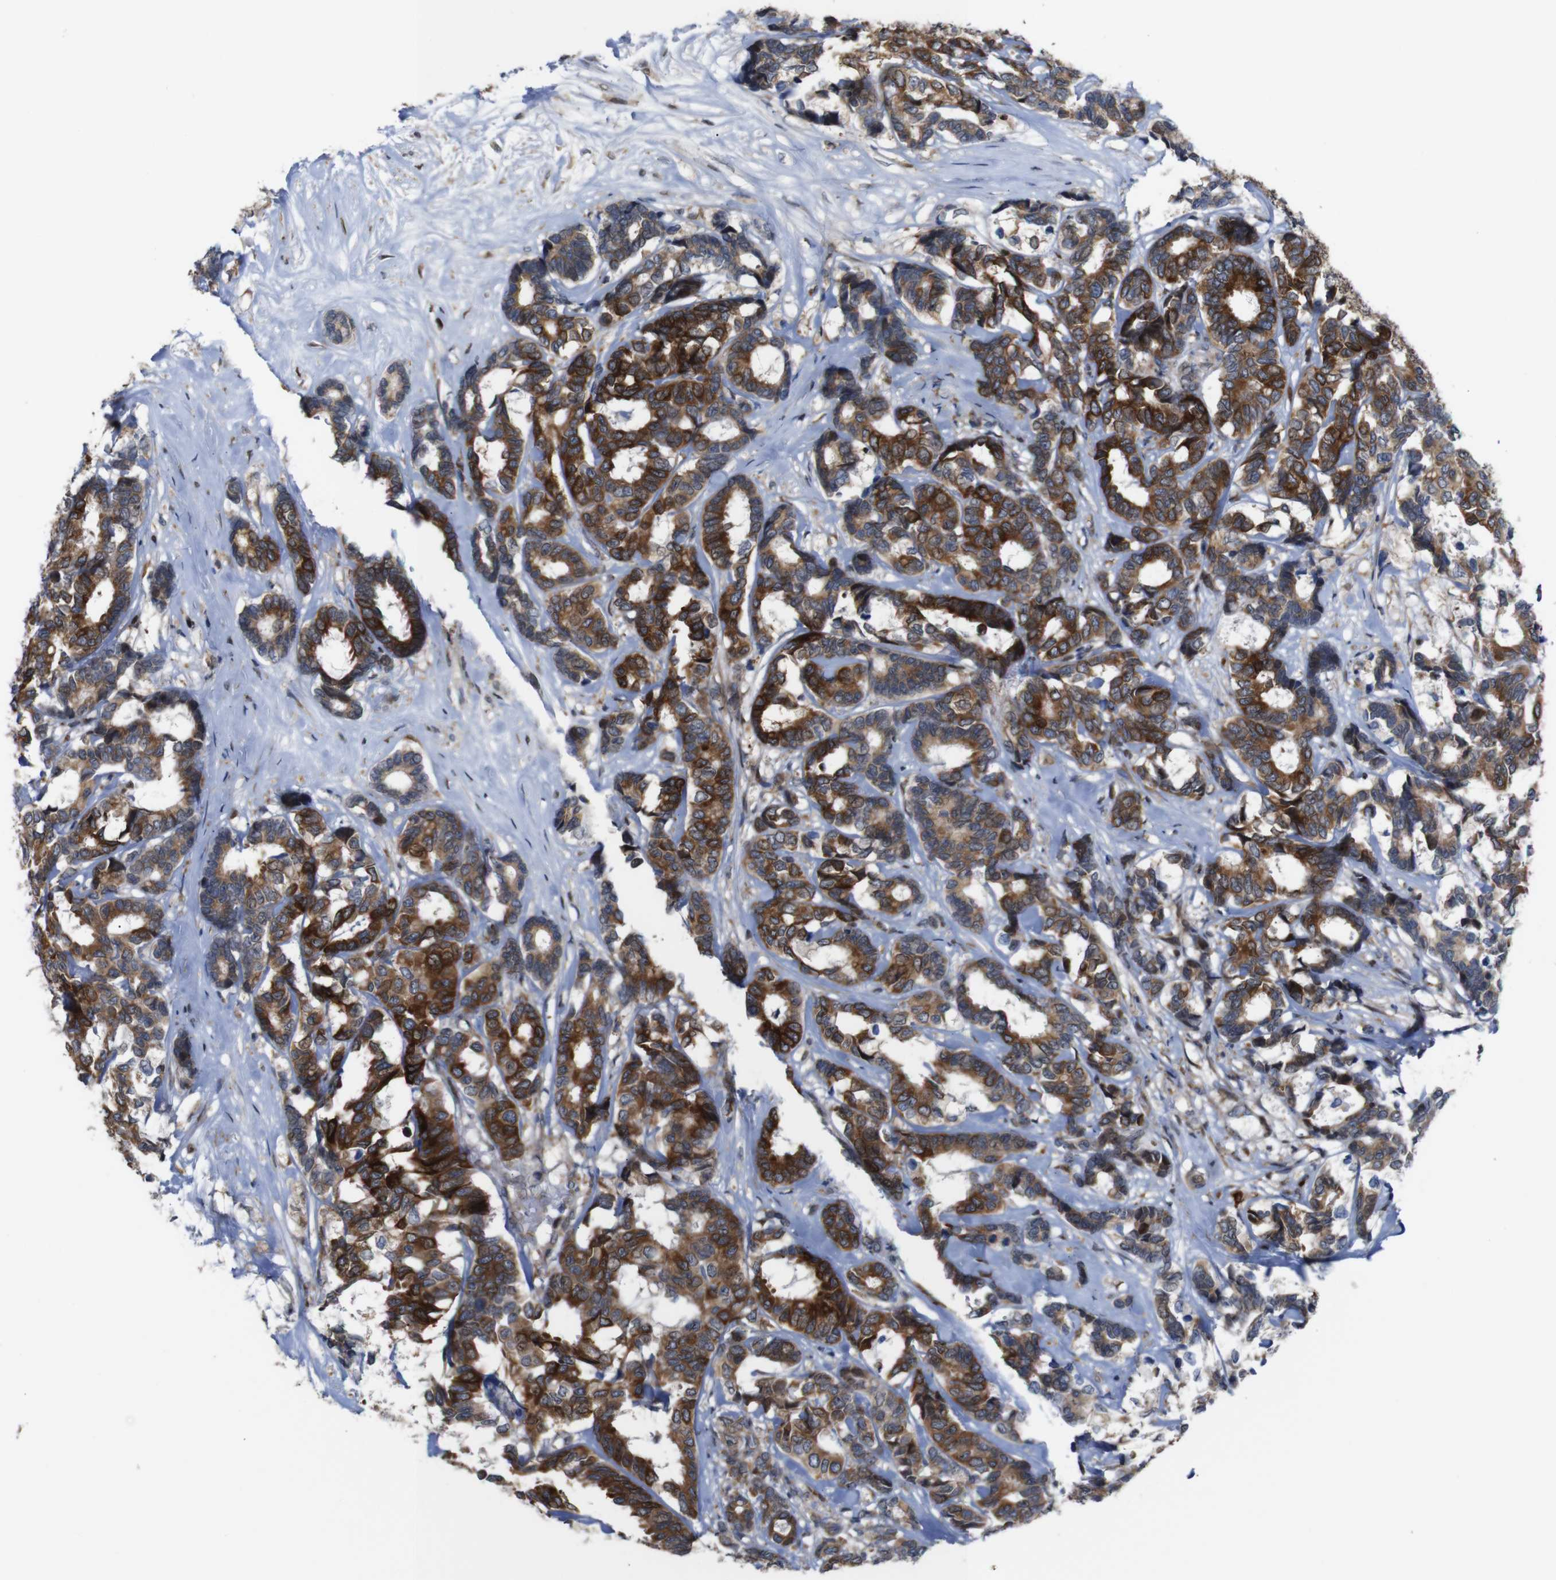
{"staining": {"intensity": "strong", "quantity": ">75%", "location": "cytoplasmic/membranous"}, "tissue": "breast cancer", "cell_type": "Tumor cells", "image_type": "cancer", "snomed": [{"axis": "morphology", "description": "Duct carcinoma"}, {"axis": "topography", "description": "Breast"}], "caption": "Breast cancer stained with immunohistochemistry (IHC) reveals strong cytoplasmic/membranous positivity in approximately >75% of tumor cells.", "gene": "PTPN1", "patient": {"sex": "female", "age": 87}}